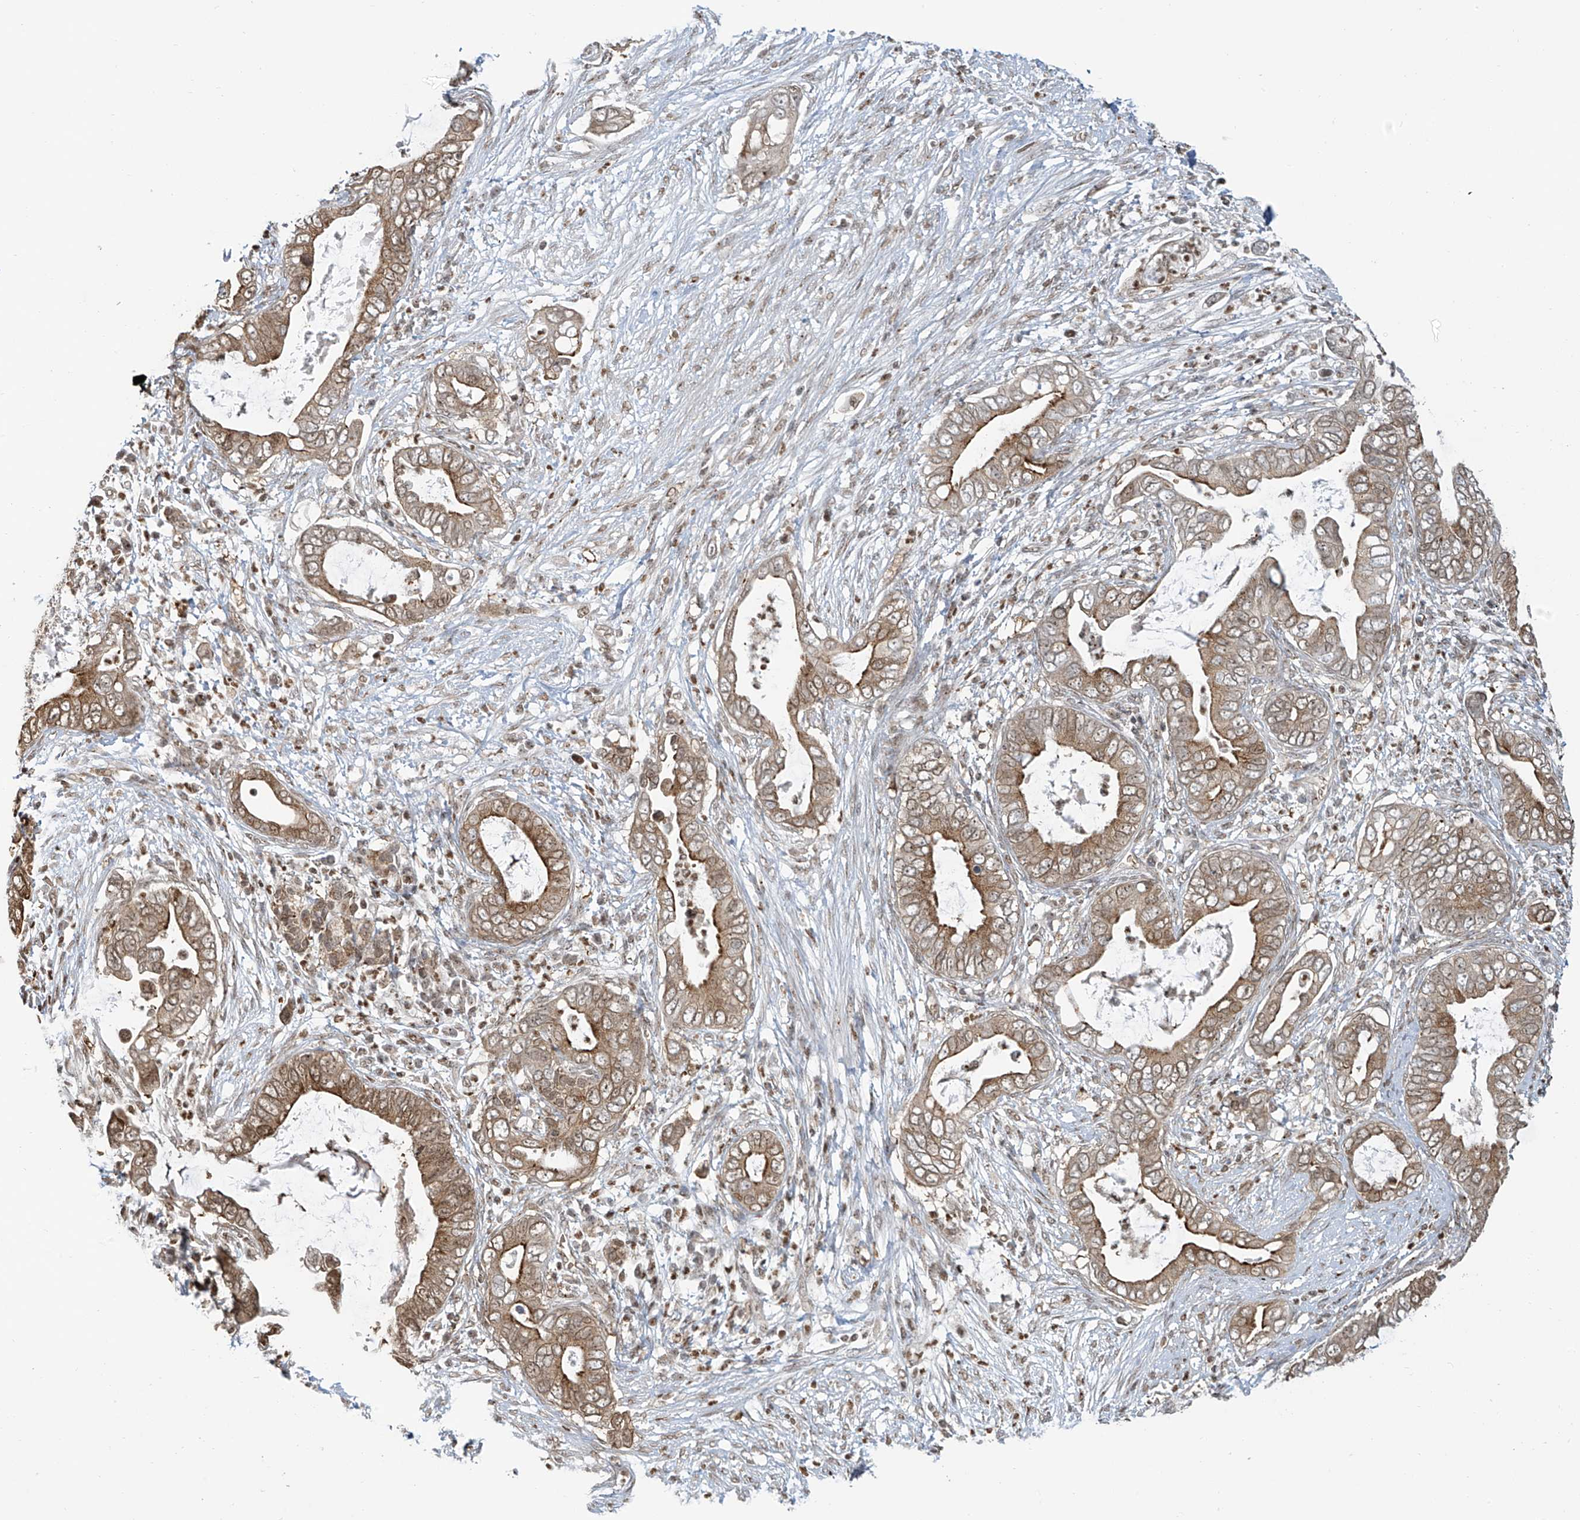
{"staining": {"intensity": "moderate", "quantity": ">75%", "location": "cytoplasmic/membranous"}, "tissue": "pancreatic cancer", "cell_type": "Tumor cells", "image_type": "cancer", "snomed": [{"axis": "morphology", "description": "Adenocarcinoma, NOS"}, {"axis": "topography", "description": "Pancreas"}], "caption": "This micrograph reveals immunohistochemistry (IHC) staining of adenocarcinoma (pancreatic), with medium moderate cytoplasmic/membranous positivity in approximately >75% of tumor cells.", "gene": "VMP1", "patient": {"sex": "male", "age": 75}}